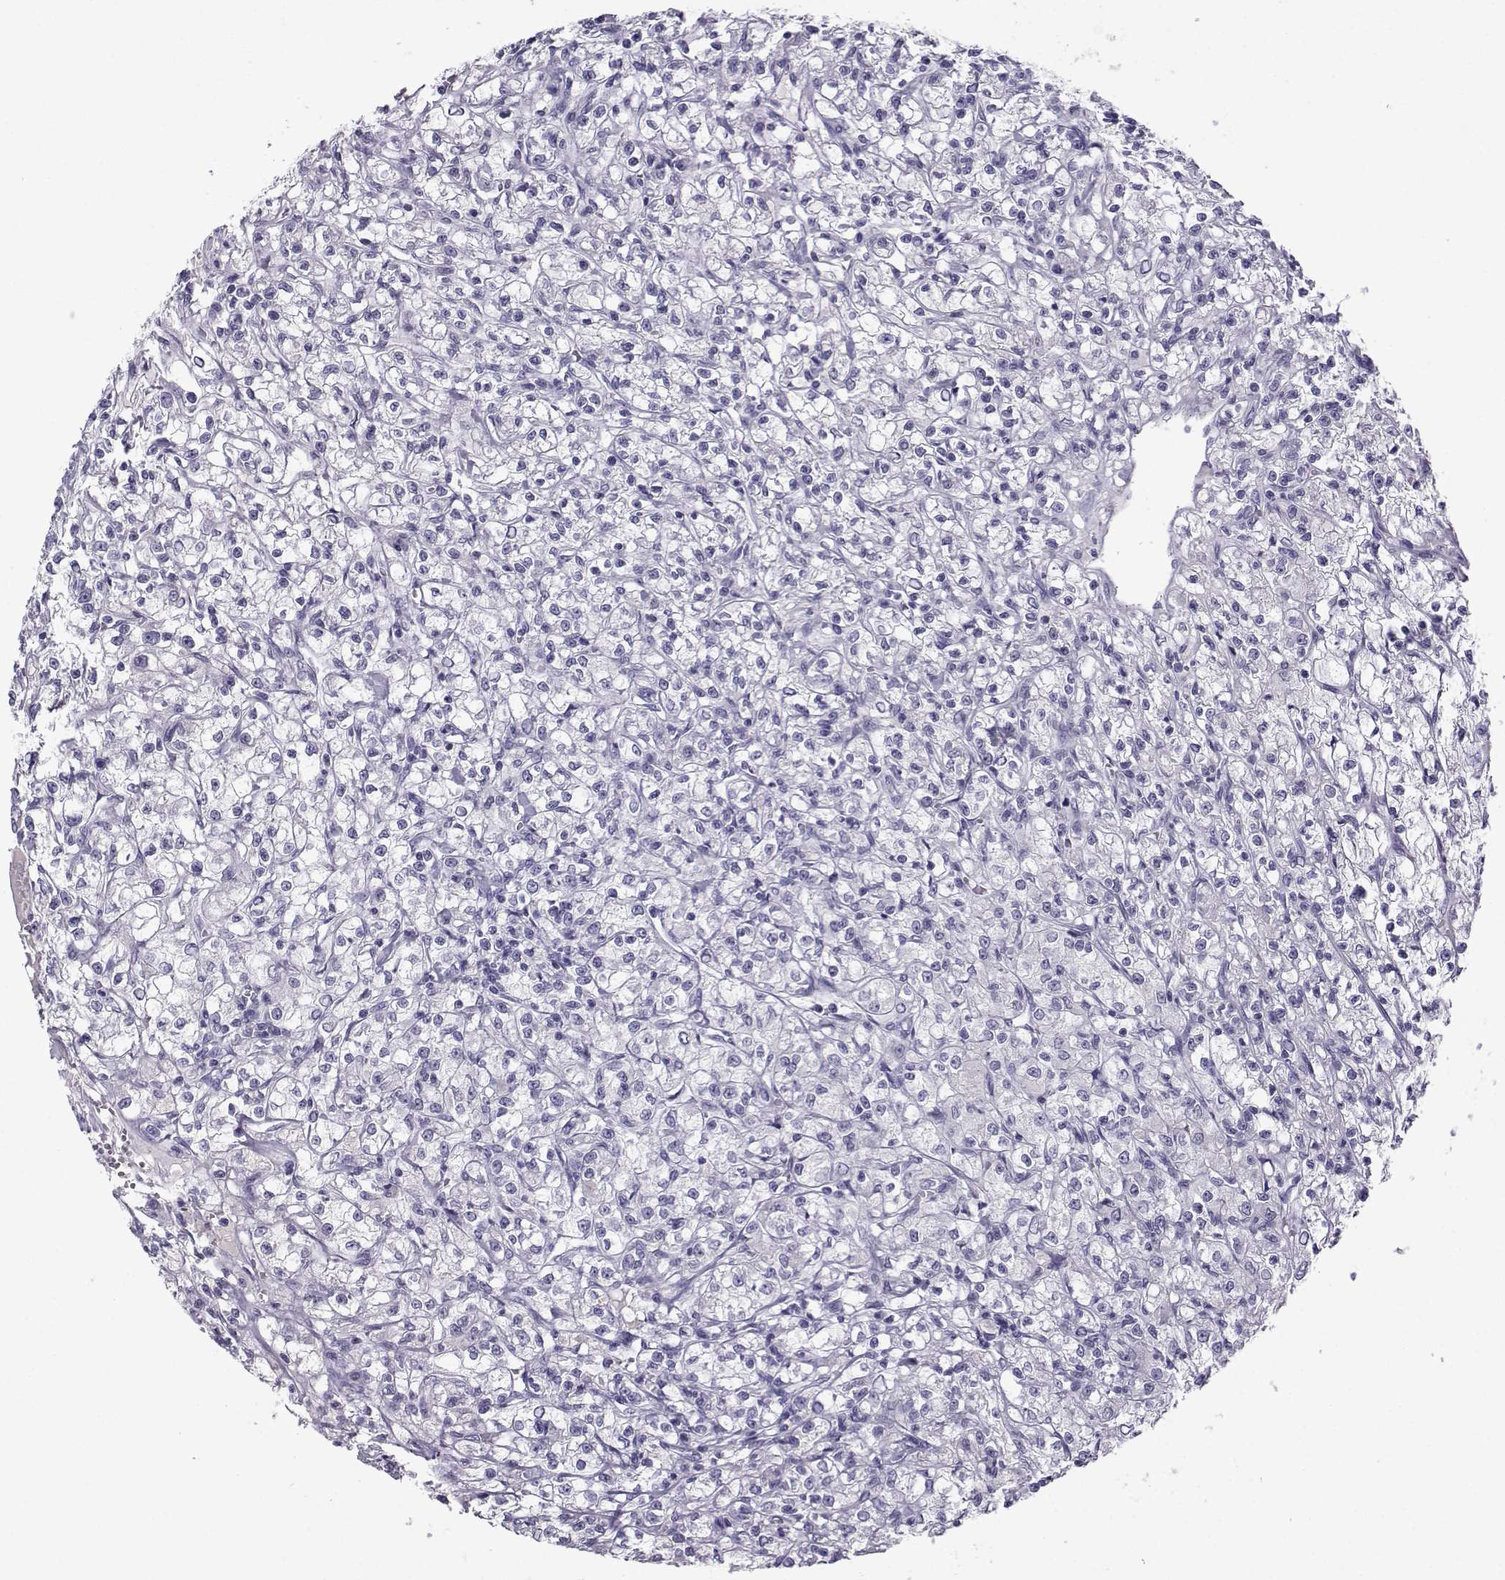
{"staining": {"intensity": "negative", "quantity": "none", "location": "none"}, "tissue": "renal cancer", "cell_type": "Tumor cells", "image_type": "cancer", "snomed": [{"axis": "morphology", "description": "Adenocarcinoma, NOS"}, {"axis": "topography", "description": "Kidney"}], "caption": "High magnification brightfield microscopy of adenocarcinoma (renal) stained with DAB (brown) and counterstained with hematoxylin (blue): tumor cells show no significant positivity. The staining is performed using DAB brown chromogen with nuclei counter-stained in using hematoxylin.", "gene": "ARMC2", "patient": {"sex": "female", "age": 59}}